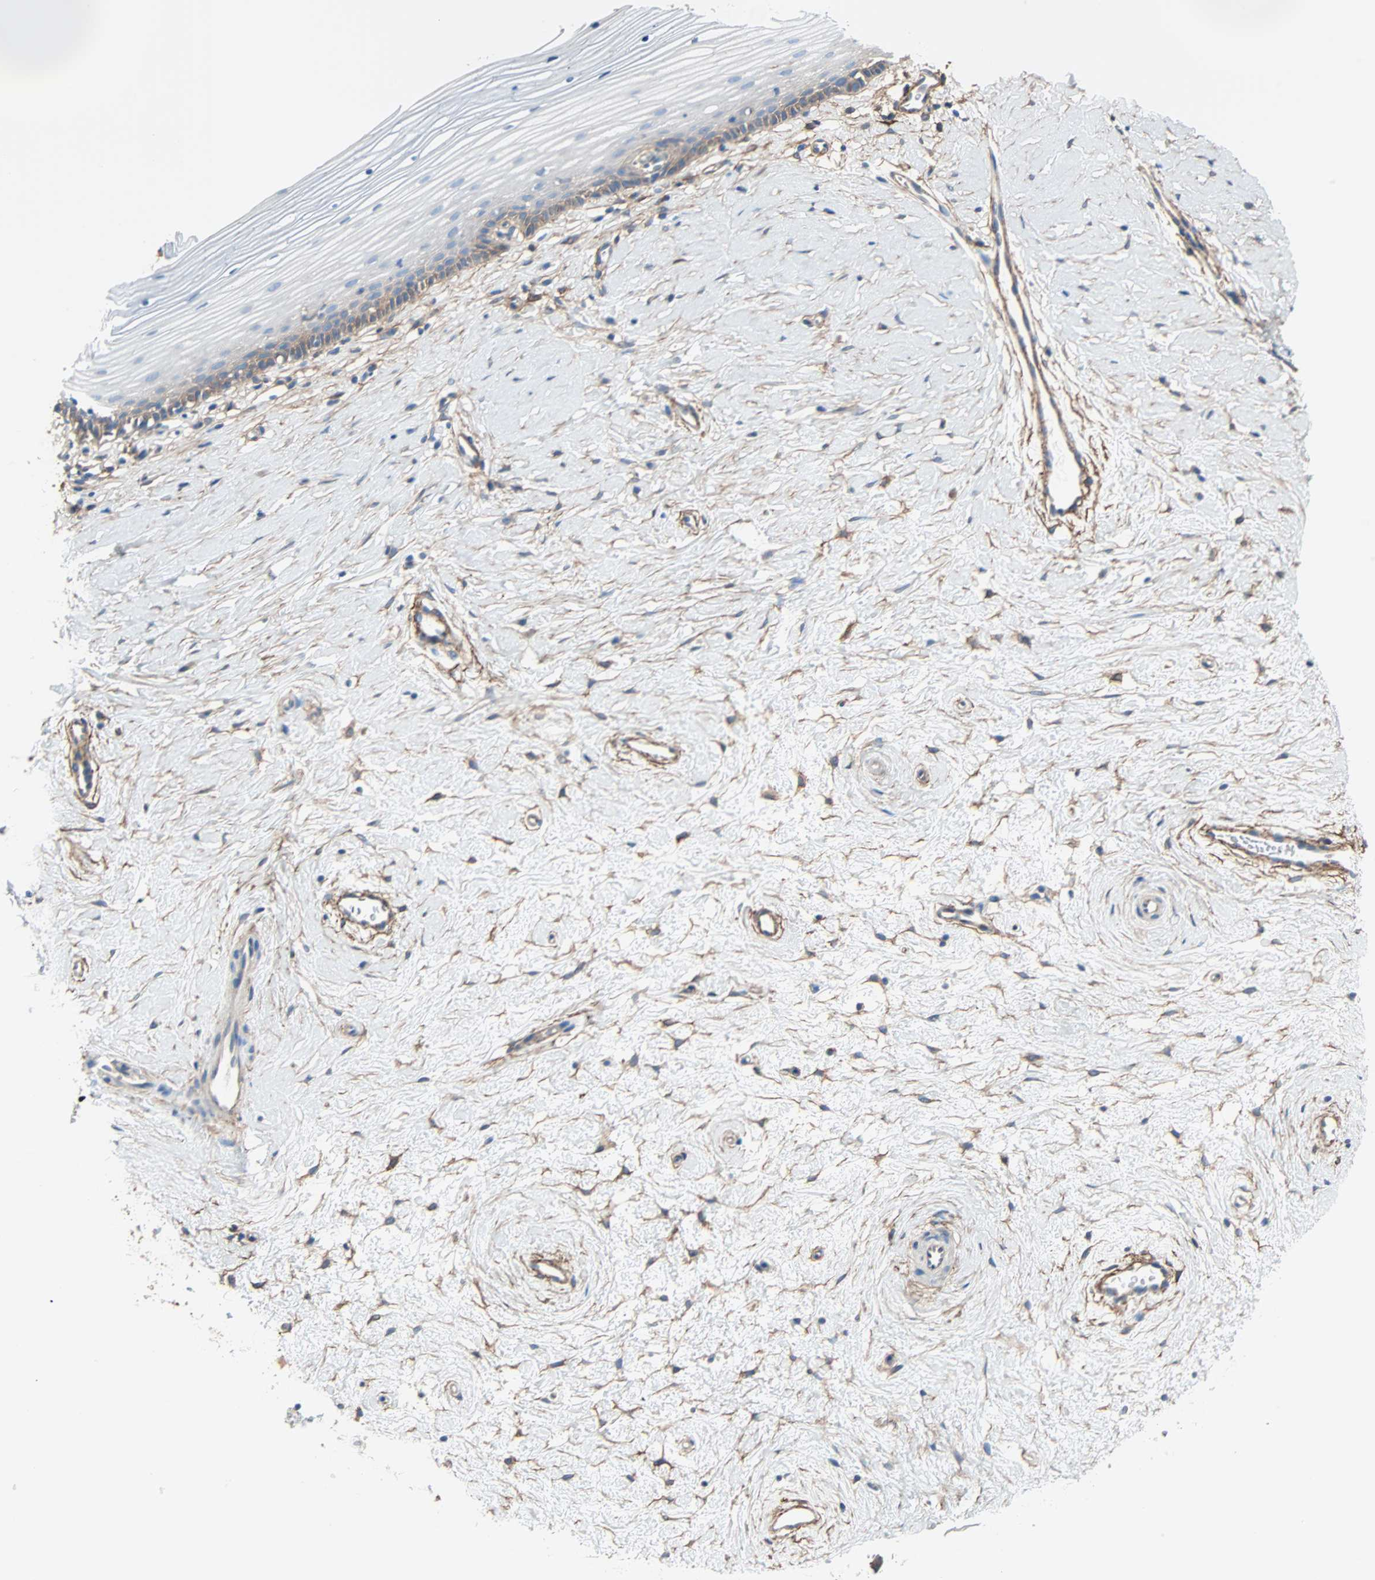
{"staining": {"intensity": "strong", "quantity": ">75%", "location": "cytoplasmic/membranous"}, "tissue": "cervix", "cell_type": "Glandular cells", "image_type": "normal", "snomed": [{"axis": "morphology", "description": "Normal tissue, NOS"}, {"axis": "topography", "description": "Cervix"}], "caption": "Brown immunohistochemical staining in normal cervix shows strong cytoplasmic/membranous staining in approximately >75% of glandular cells. (brown staining indicates protein expression, while blue staining denotes nuclei).", "gene": "EPB41L2", "patient": {"sex": "female", "age": 39}}